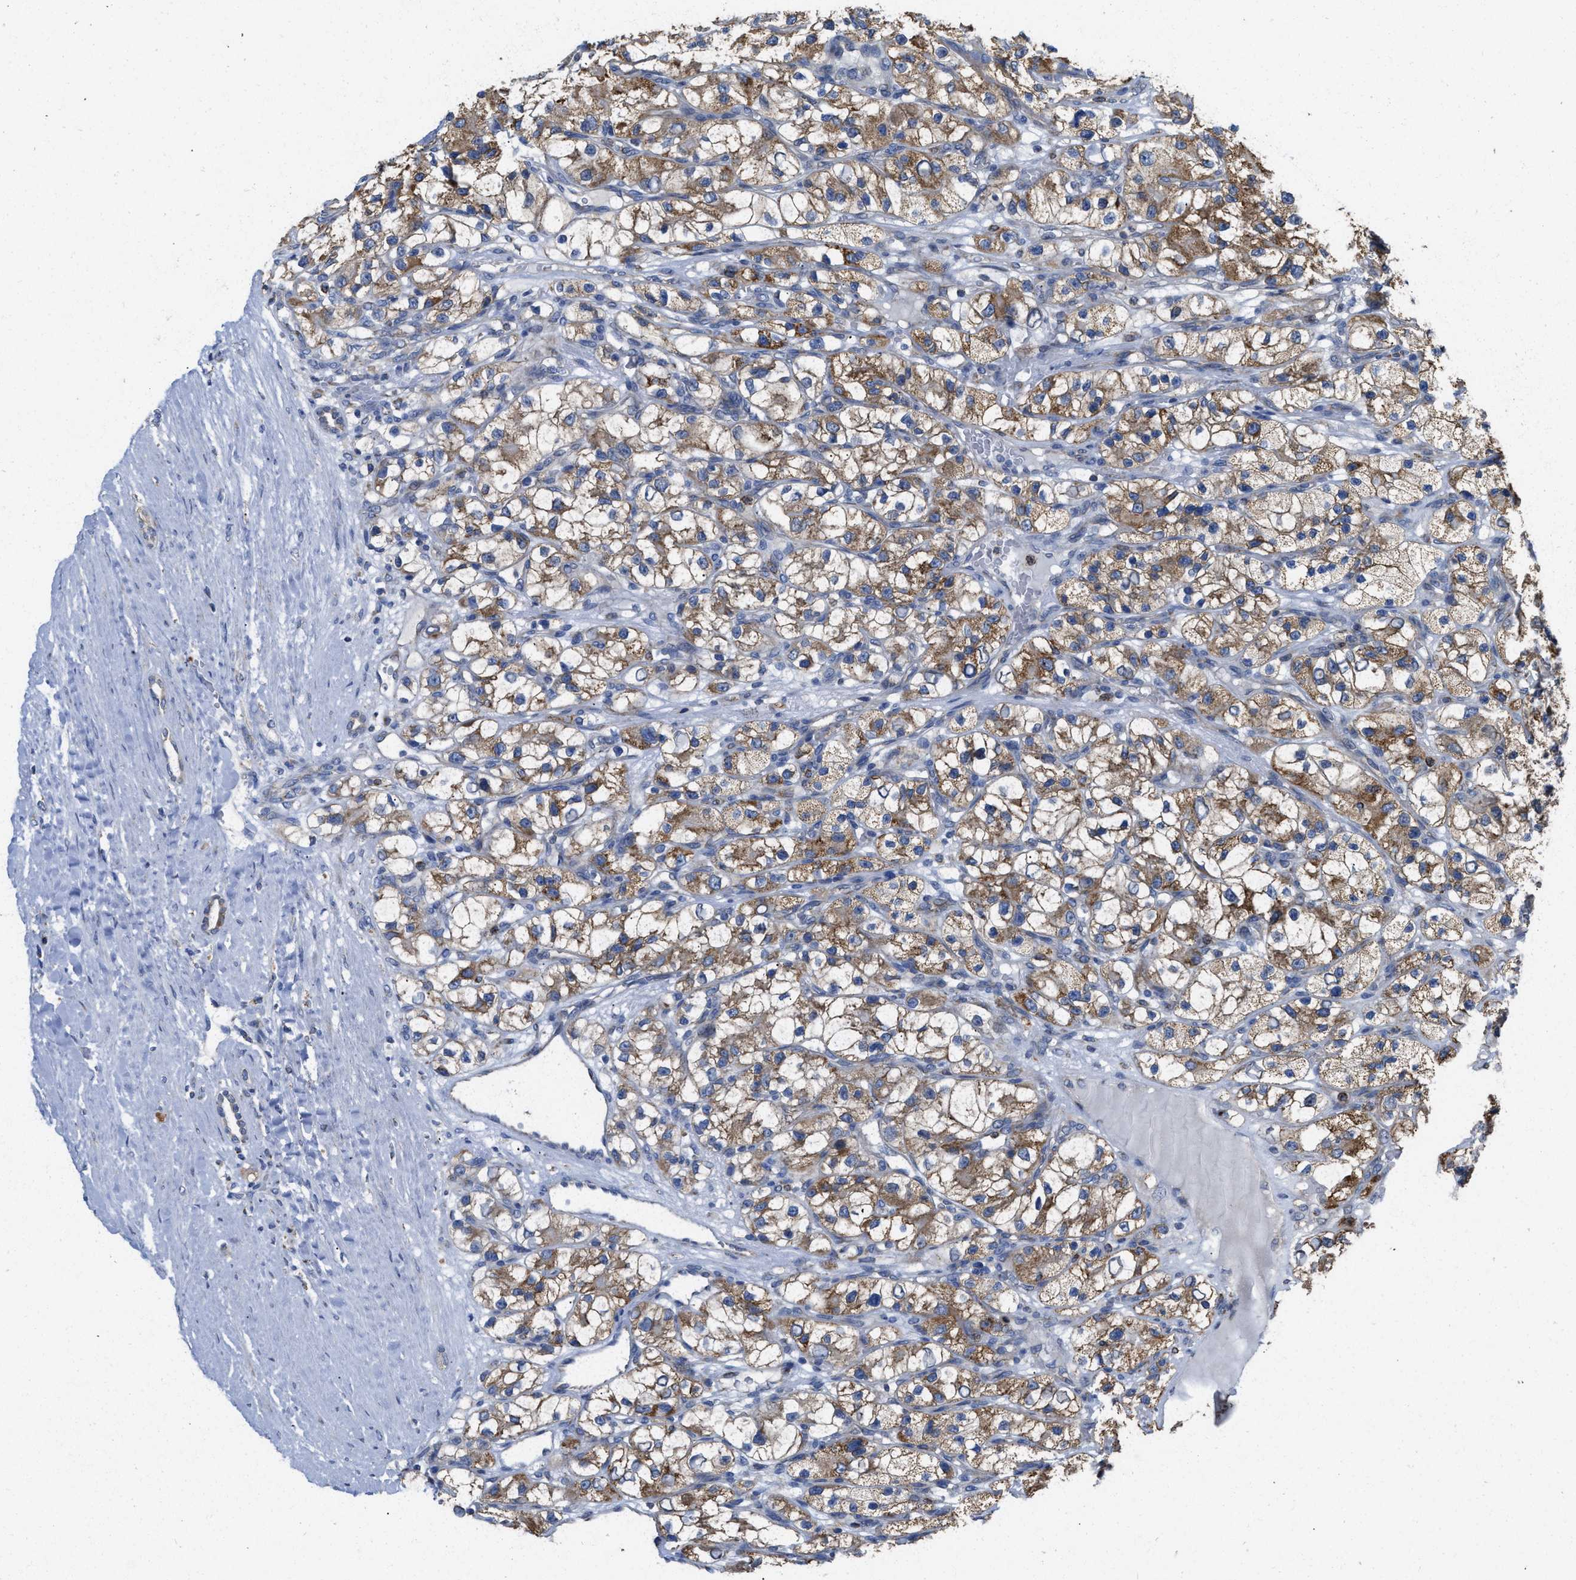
{"staining": {"intensity": "moderate", "quantity": "25%-75%", "location": "cytoplasmic/membranous"}, "tissue": "renal cancer", "cell_type": "Tumor cells", "image_type": "cancer", "snomed": [{"axis": "morphology", "description": "Adenocarcinoma, NOS"}, {"axis": "topography", "description": "Kidney"}], "caption": "A photomicrograph showing moderate cytoplasmic/membranous staining in approximately 25%-75% of tumor cells in renal cancer (adenocarcinoma), as visualized by brown immunohistochemical staining.", "gene": "AK2", "patient": {"sex": "female", "age": 57}}